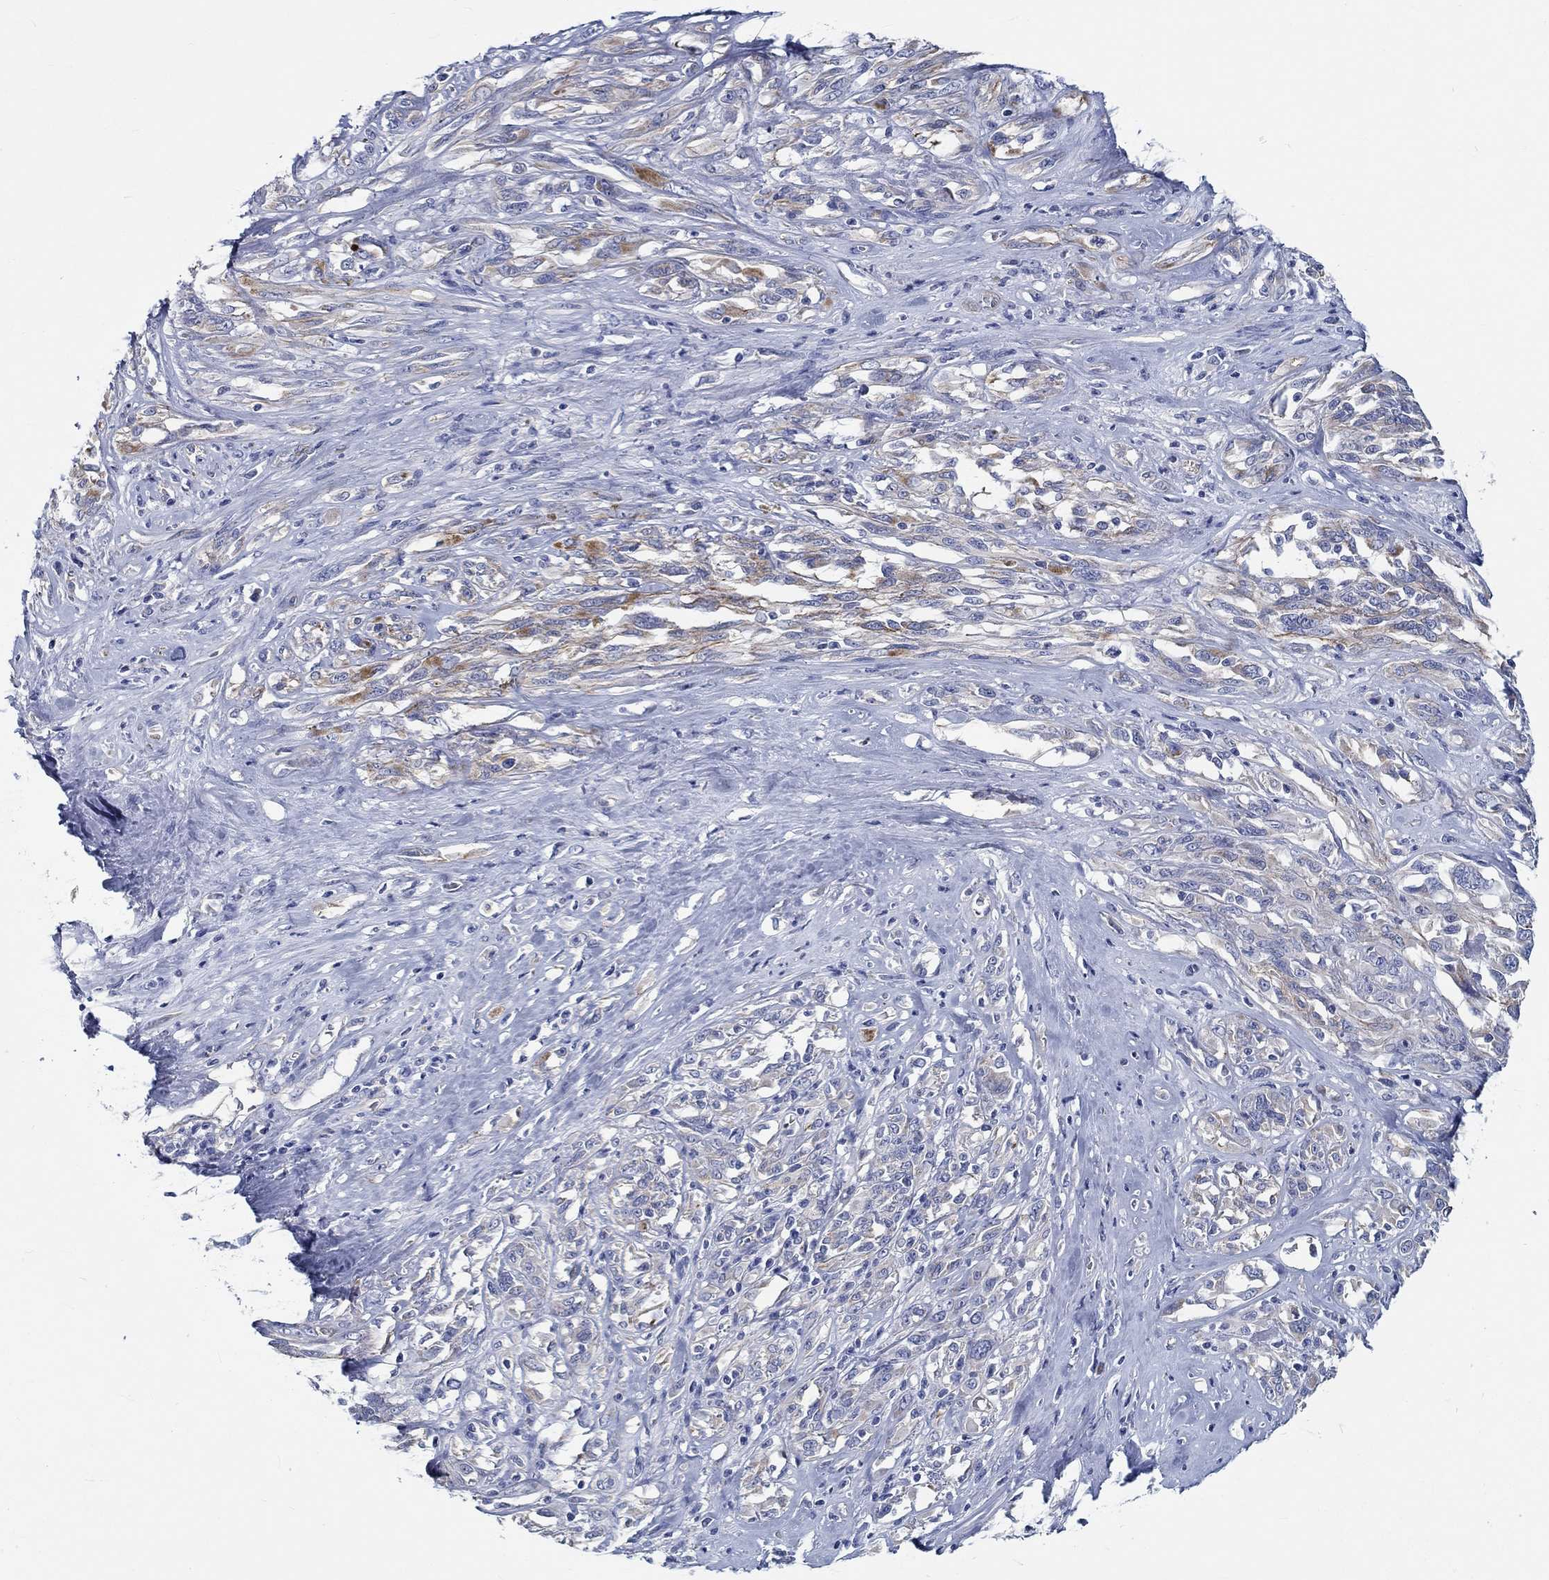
{"staining": {"intensity": "weak", "quantity": "<25%", "location": "cytoplasmic/membranous"}, "tissue": "melanoma", "cell_type": "Tumor cells", "image_type": "cancer", "snomed": [{"axis": "morphology", "description": "Malignant melanoma, NOS"}, {"axis": "topography", "description": "Skin"}], "caption": "A high-resolution micrograph shows immunohistochemistry staining of melanoma, which shows no significant positivity in tumor cells.", "gene": "MYBPC1", "patient": {"sex": "female", "age": 91}}